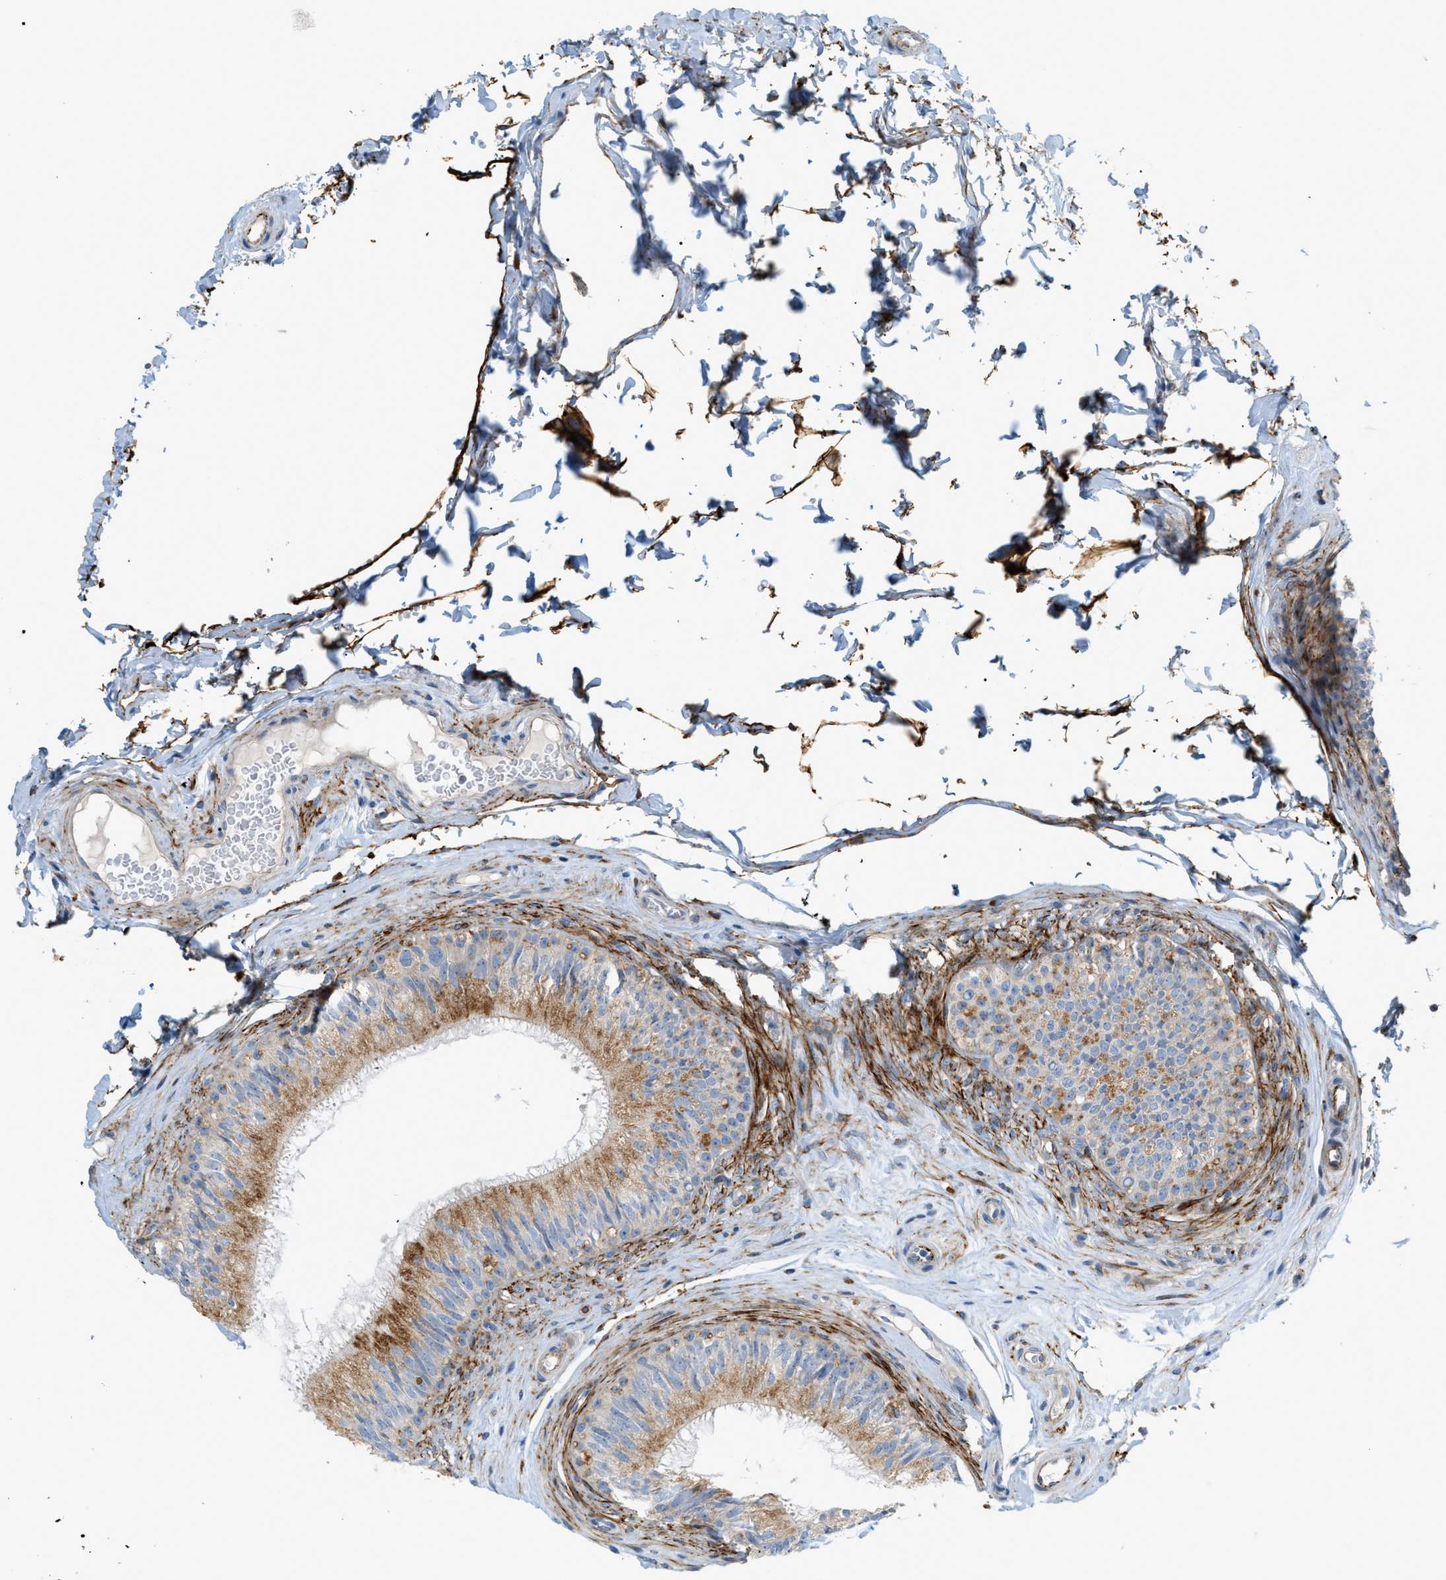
{"staining": {"intensity": "strong", "quantity": ">75%", "location": "cytoplasmic/membranous"}, "tissue": "epididymis", "cell_type": "Glandular cells", "image_type": "normal", "snomed": [{"axis": "morphology", "description": "Normal tissue, NOS"}, {"axis": "topography", "description": "Testis"}, {"axis": "topography", "description": "Epididymis"}], "caption": "An immunohistochemistry (IHC) histopathology image of benign tissue is shown. Protein staining in brown labels strong cytoplasmic/membranous positivity in epididymis within glandular cells.", "gene": "LMBRD1", "patient": {"sex": "male", "age": 36}}